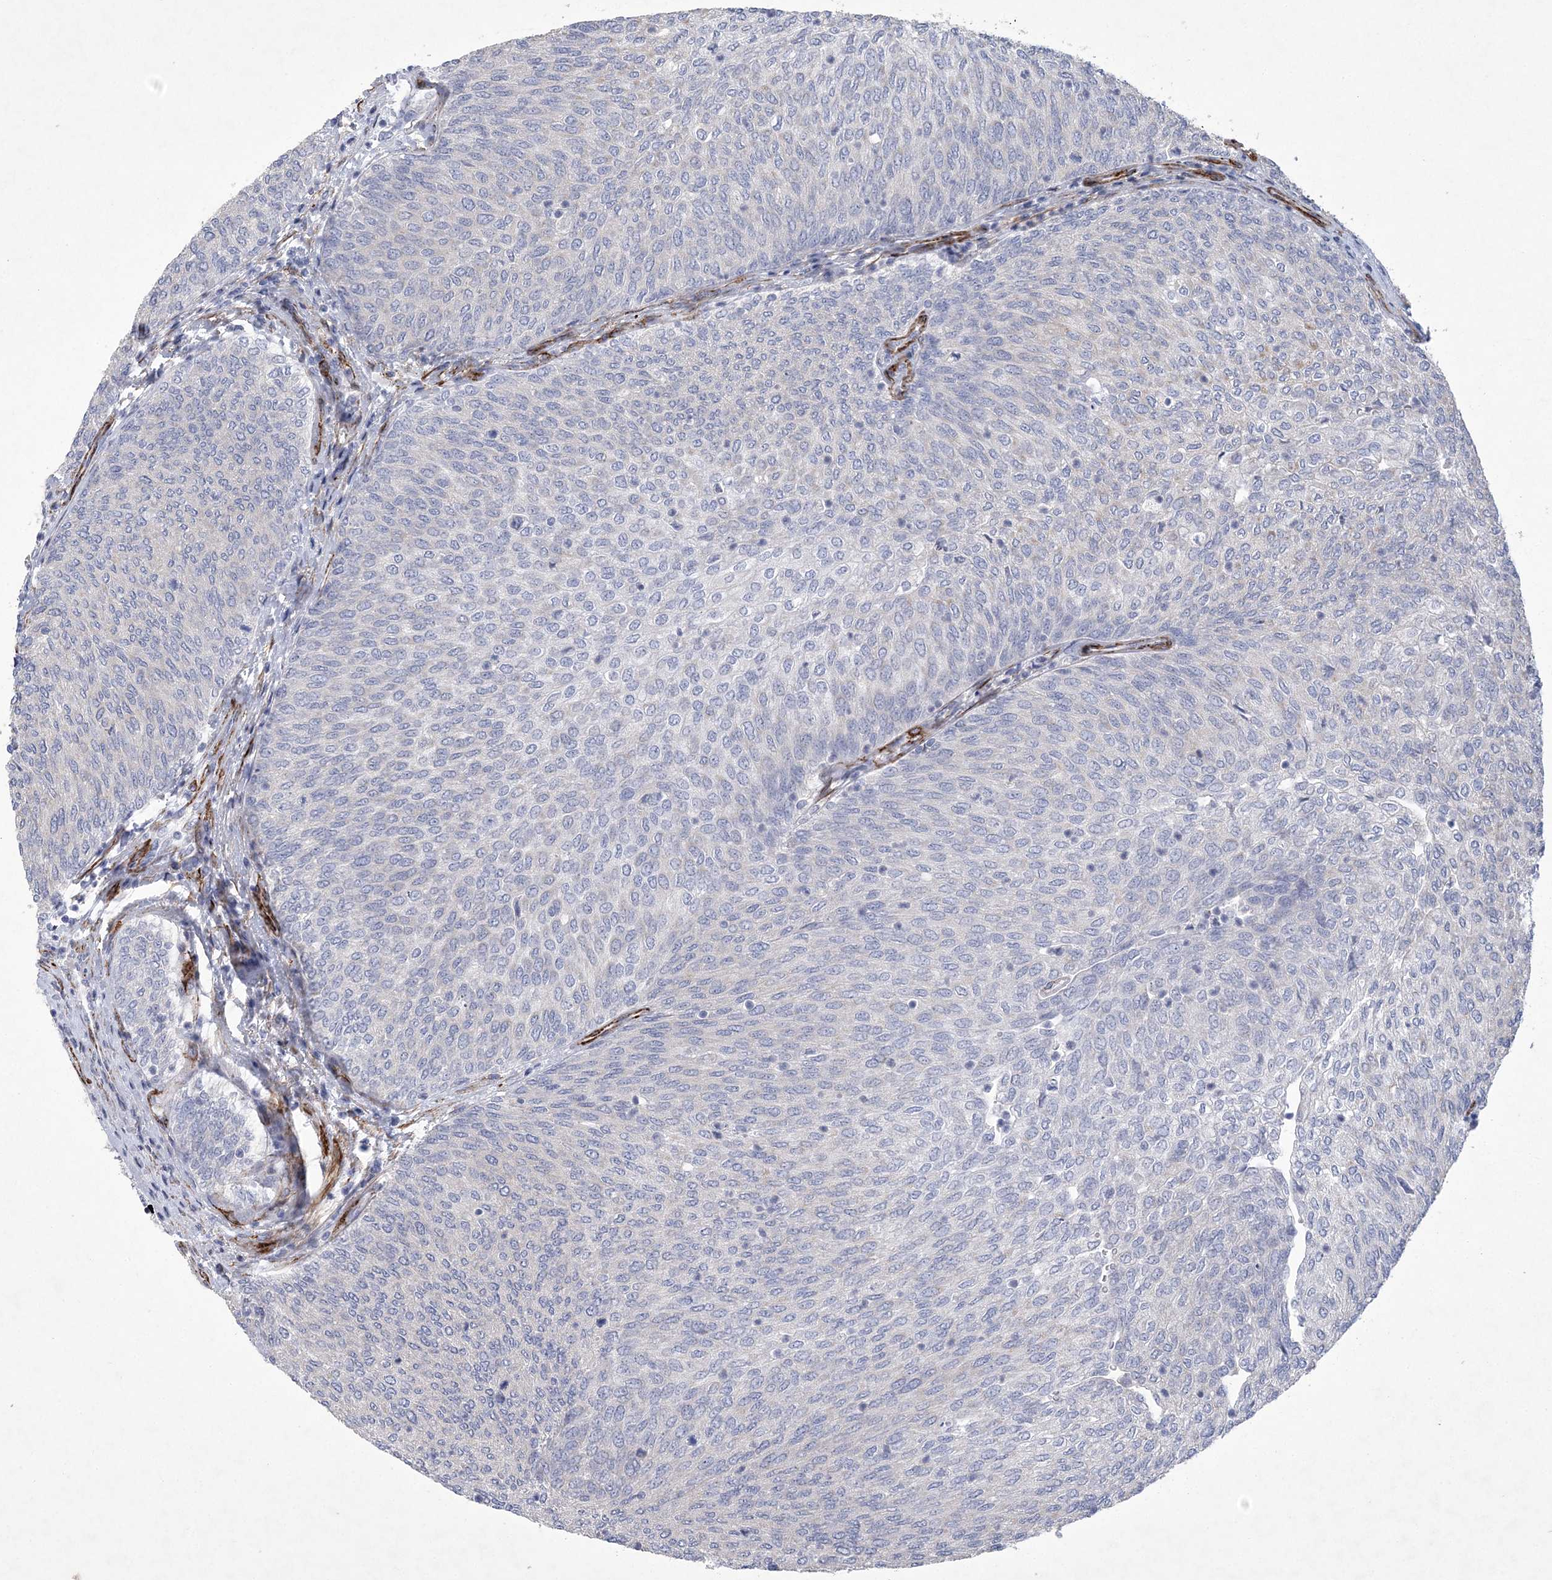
{"staining": {"intensity": "negative", "quantity": "none", "location": "none"}, "tissue": "urothelial cancer", "cell_type": "Tumor cells", "image_type": "cancer", "snomed": [{"axis": "morphology", "description": "Urothelial carcinoma, Low grade"}, {"axis": "topography", "description": "Urinary bladder"}], "caption": "IHC micrograph of human low-grade urothelial carcinoma stained for a protein (brown), which displays no positivity in tumor cells.", "gene": "ARSJ", "patient": {"sex": "female", "age": 79}}